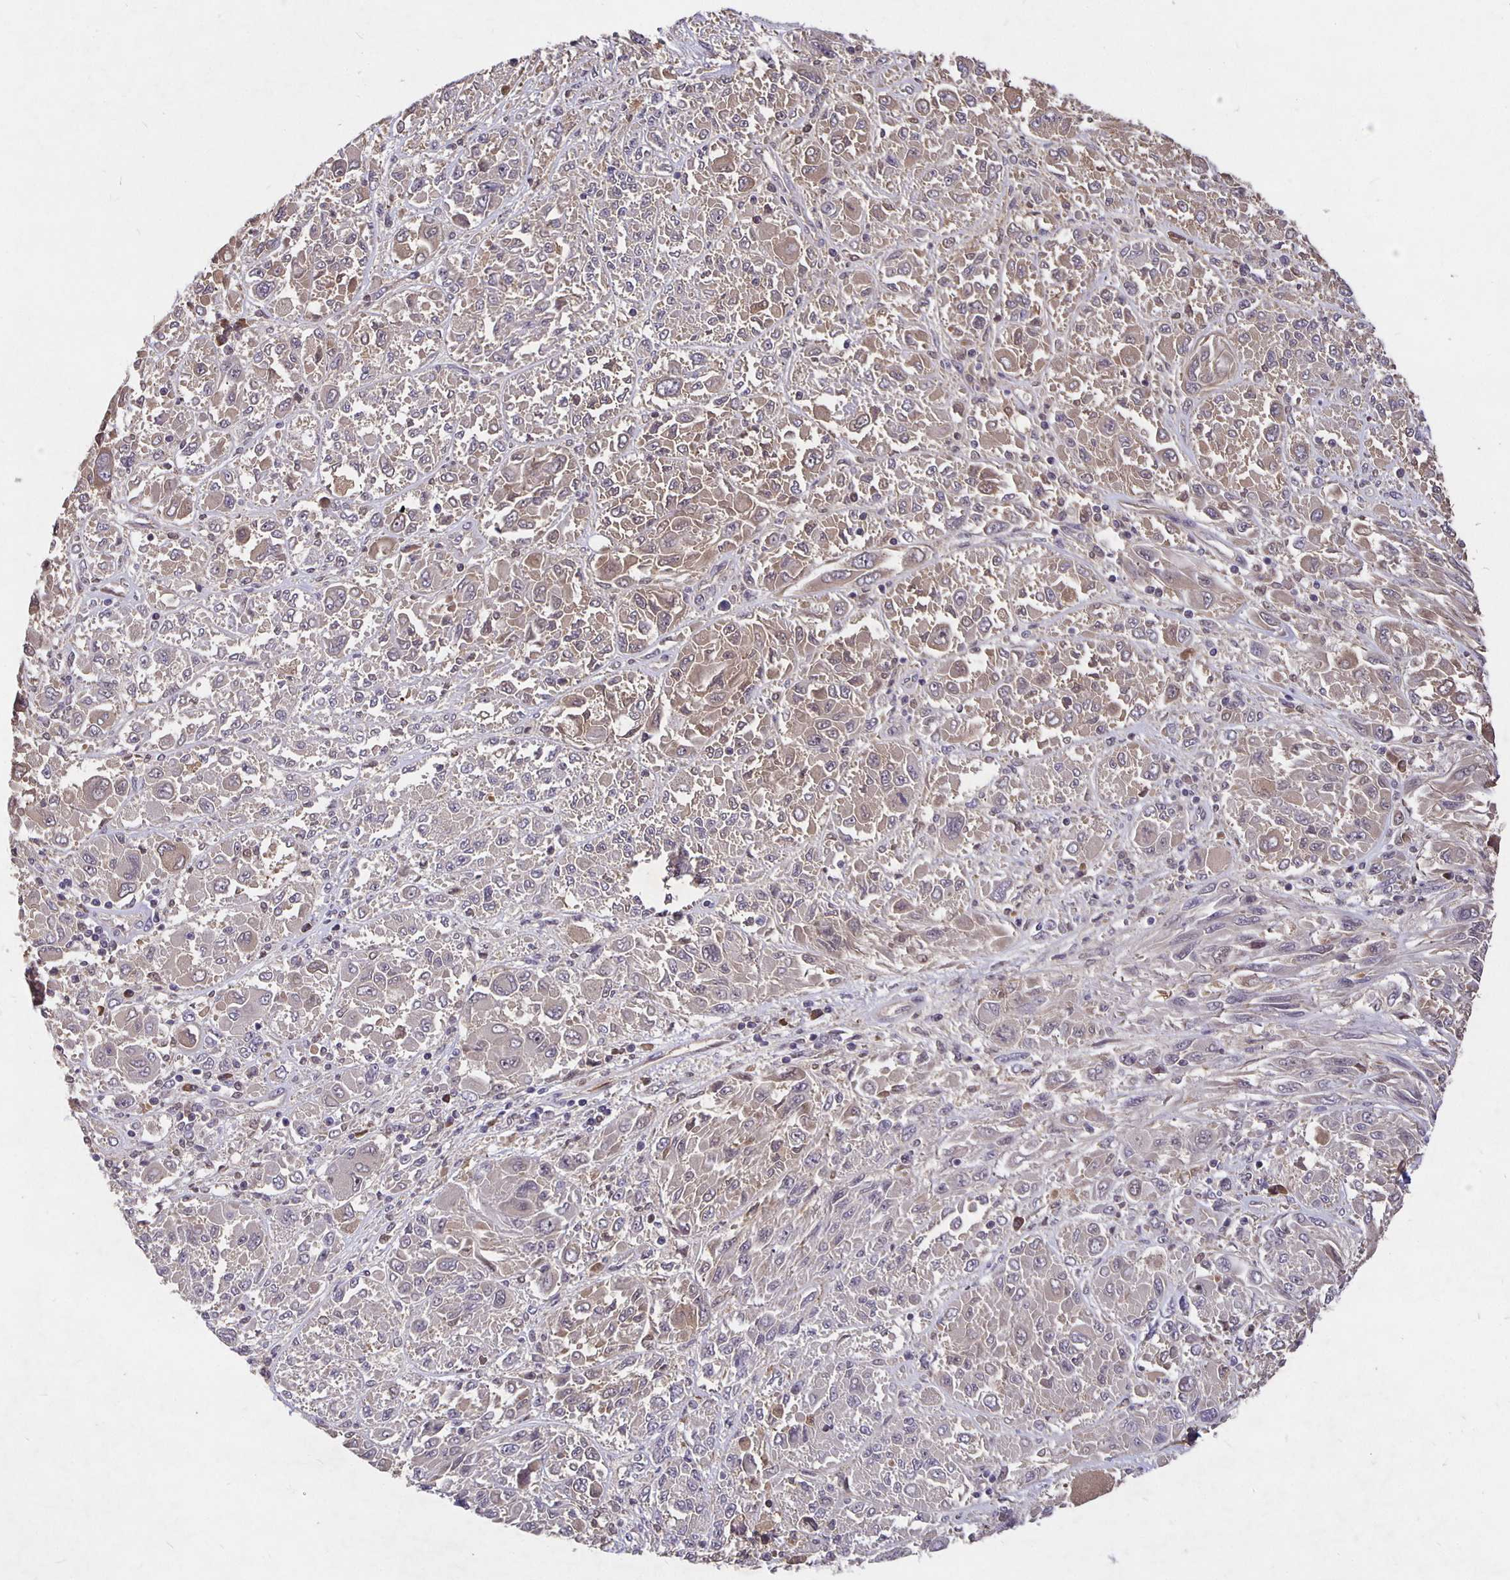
{"staining": {"intensity": "weak", "quantity": "<25%", "location": "cytoplasmic/membranous"}, "tissue": "melanoma", "cell_type": "Tumor cells", "image_type": "cancer", "snomed": [{"axis": "morphology", "description": "Malignant melanoma, NOS"}, {"axis": "topography", "description": "Skin"}], "caption": "An image of human malignant melanoma is negative for staining in tumor cells.", "gene": "NOG", "patient": {"sex": "female", "age": 91}}